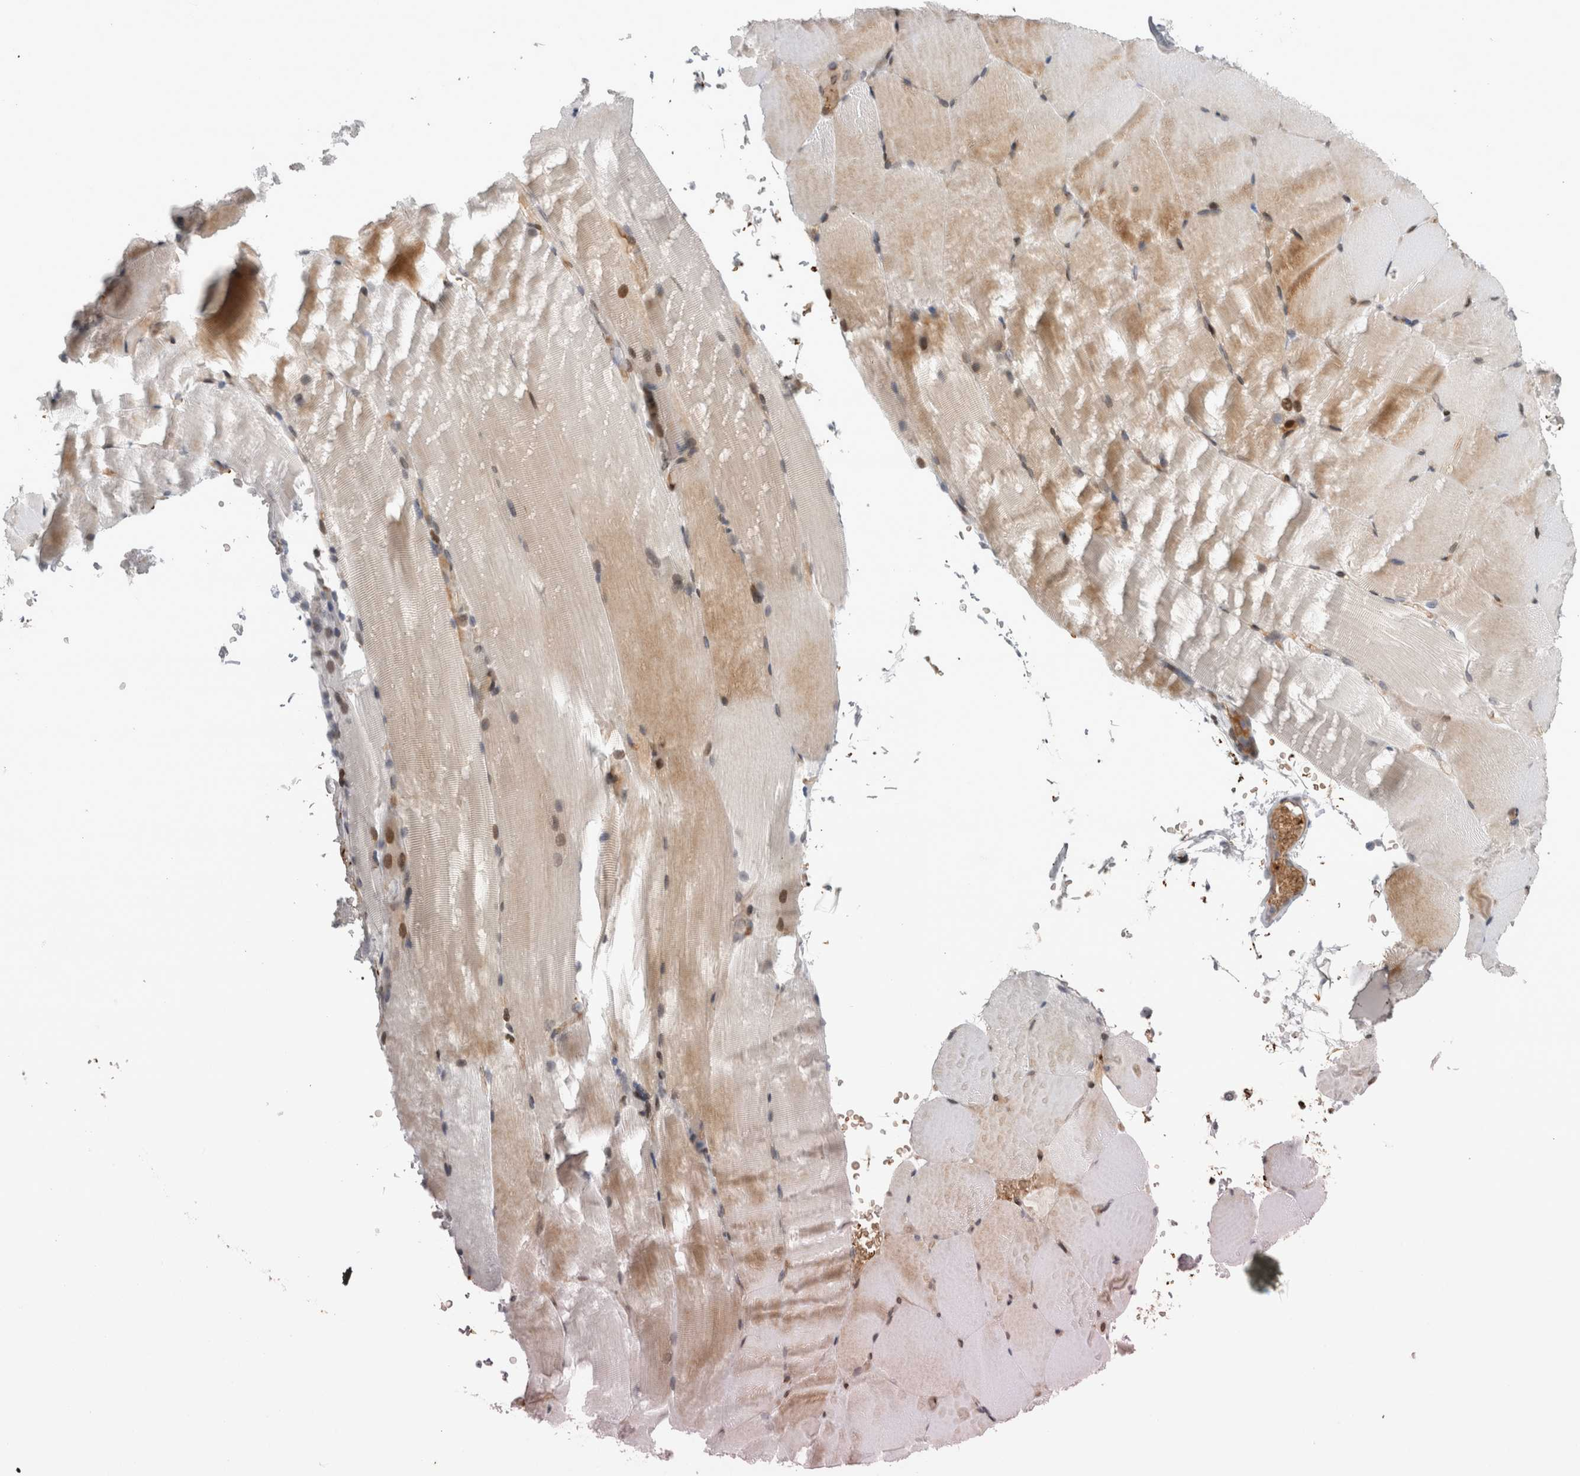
{"staining": {"intensity": "moderate", "quantity": "<25%", "location": "cytoplasmic/membranous,nuclear"}, "tissue": "skeletal muscle", "cell_type": "Myocytes", "image_type": "normal", "snomed": [{"axis": "morphology", "description": "Normal tissue, NOS"}, {"axis": "topography", "description": "Skeletal muscle"}, {"axis": "topography", "description": "Parathyroid gland"}], "caption": "A brown stain labels moderate cytoplasmic/membranous,nuclear staining of a protein in myocytes of normal human skeletal muscle. Nuclei are stained in blue.", "gene": "DMTN", "patient": {"sex": "female", "age": 37}}